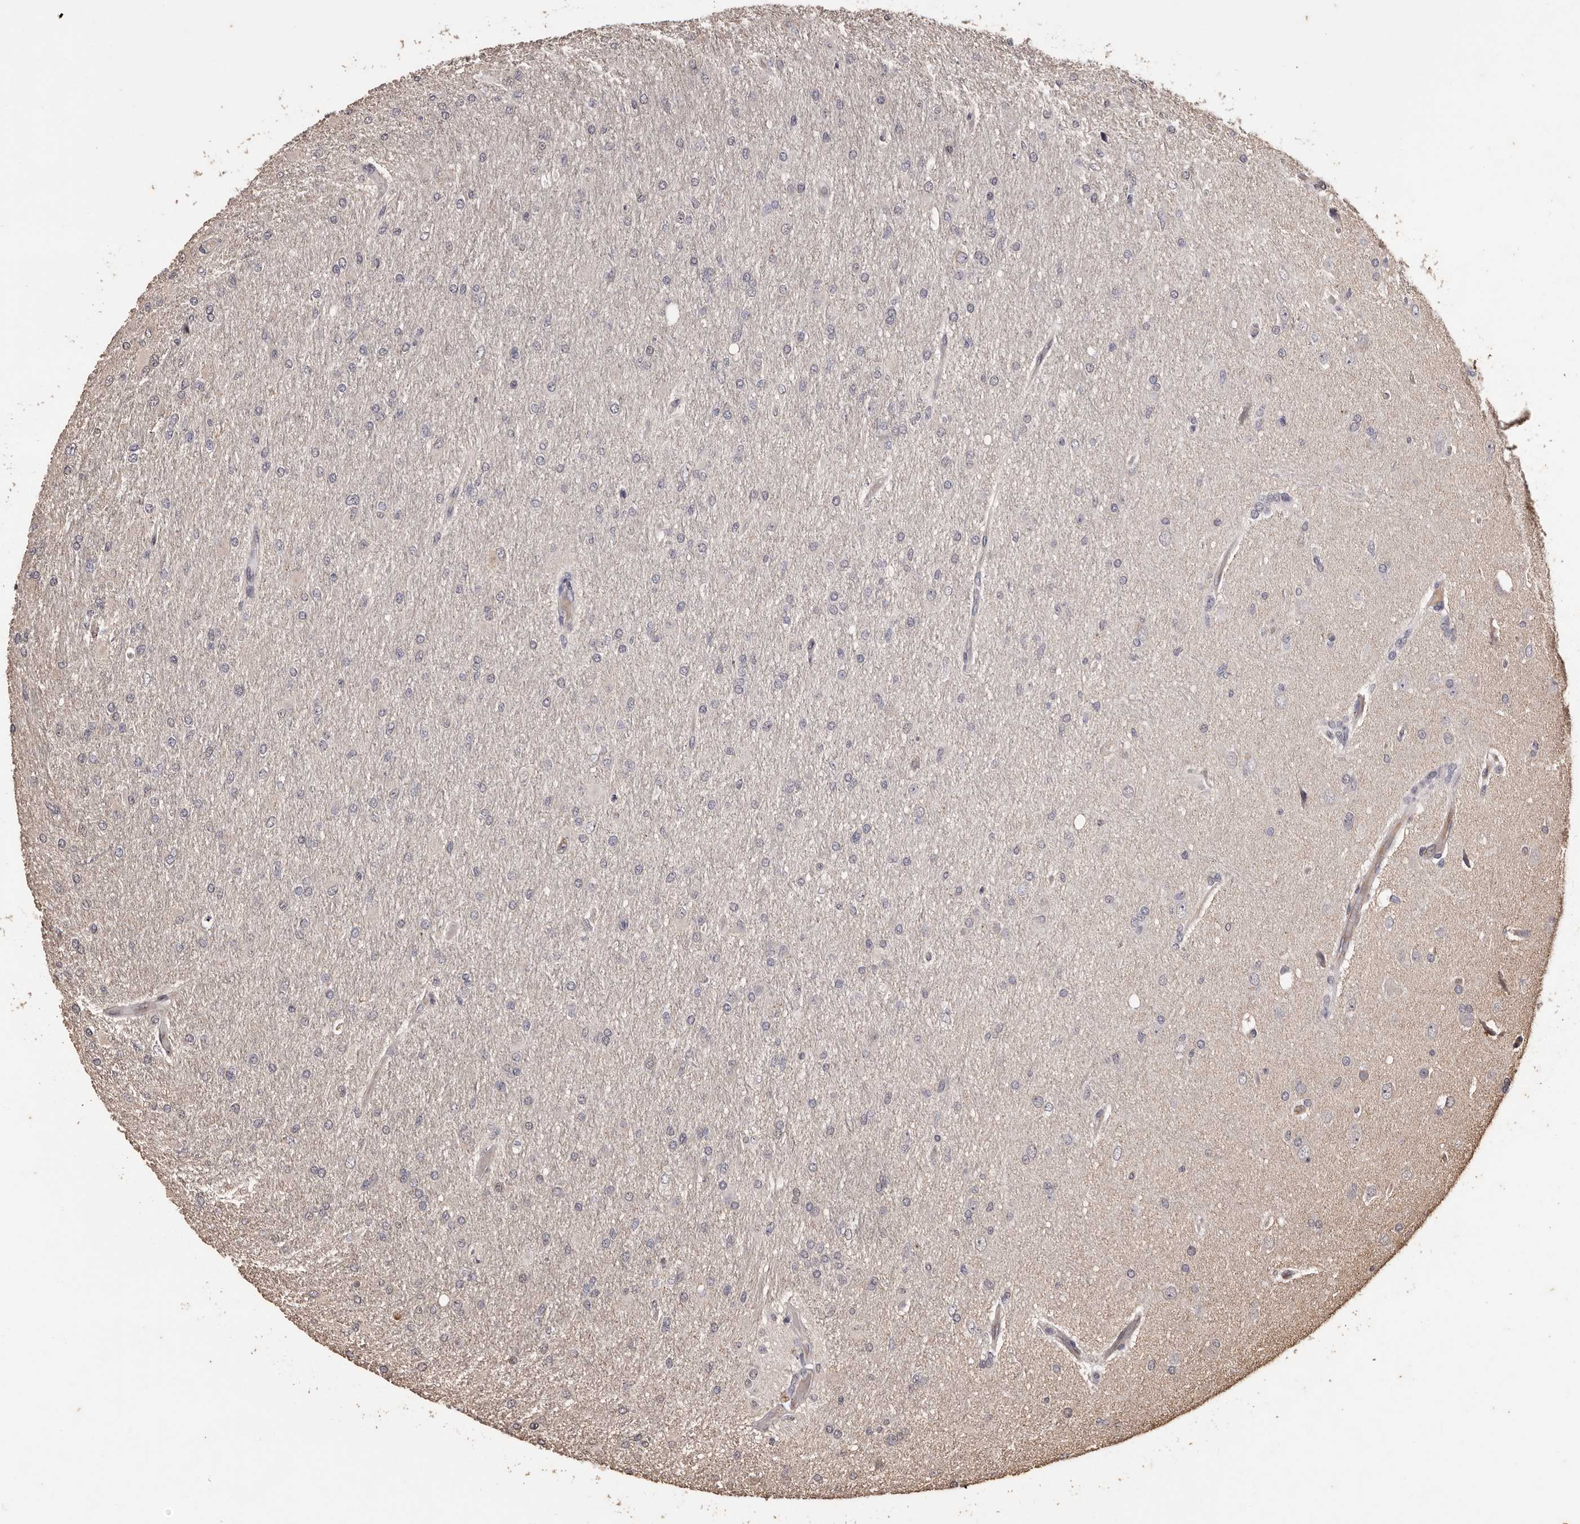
{"staining": {"intensity": "negative", "quantity": "none", "location": "none"}, "tissue": "glioma", "cell_type": "Tumor cells", "image_type": "cancer", "snomed": [{"axis": "morphology", "description": "Glioma, malignant, High grade"}, {"axis": "topography", "description": "Cerebral cortex"}], "caption": "DAB (3,3'-diaminobenzidine) immunohistochemical staining of high-grade glioma (malignant) exhibits no significant staining in tumor cells. The staining was performed using DAB to visualize the protein expression in brown, while the nuclei were stained in blue with hematoxylin (Magnification: 20x).", "gene": "NAV1", "patient": {"sex": "female", "age": 36}}